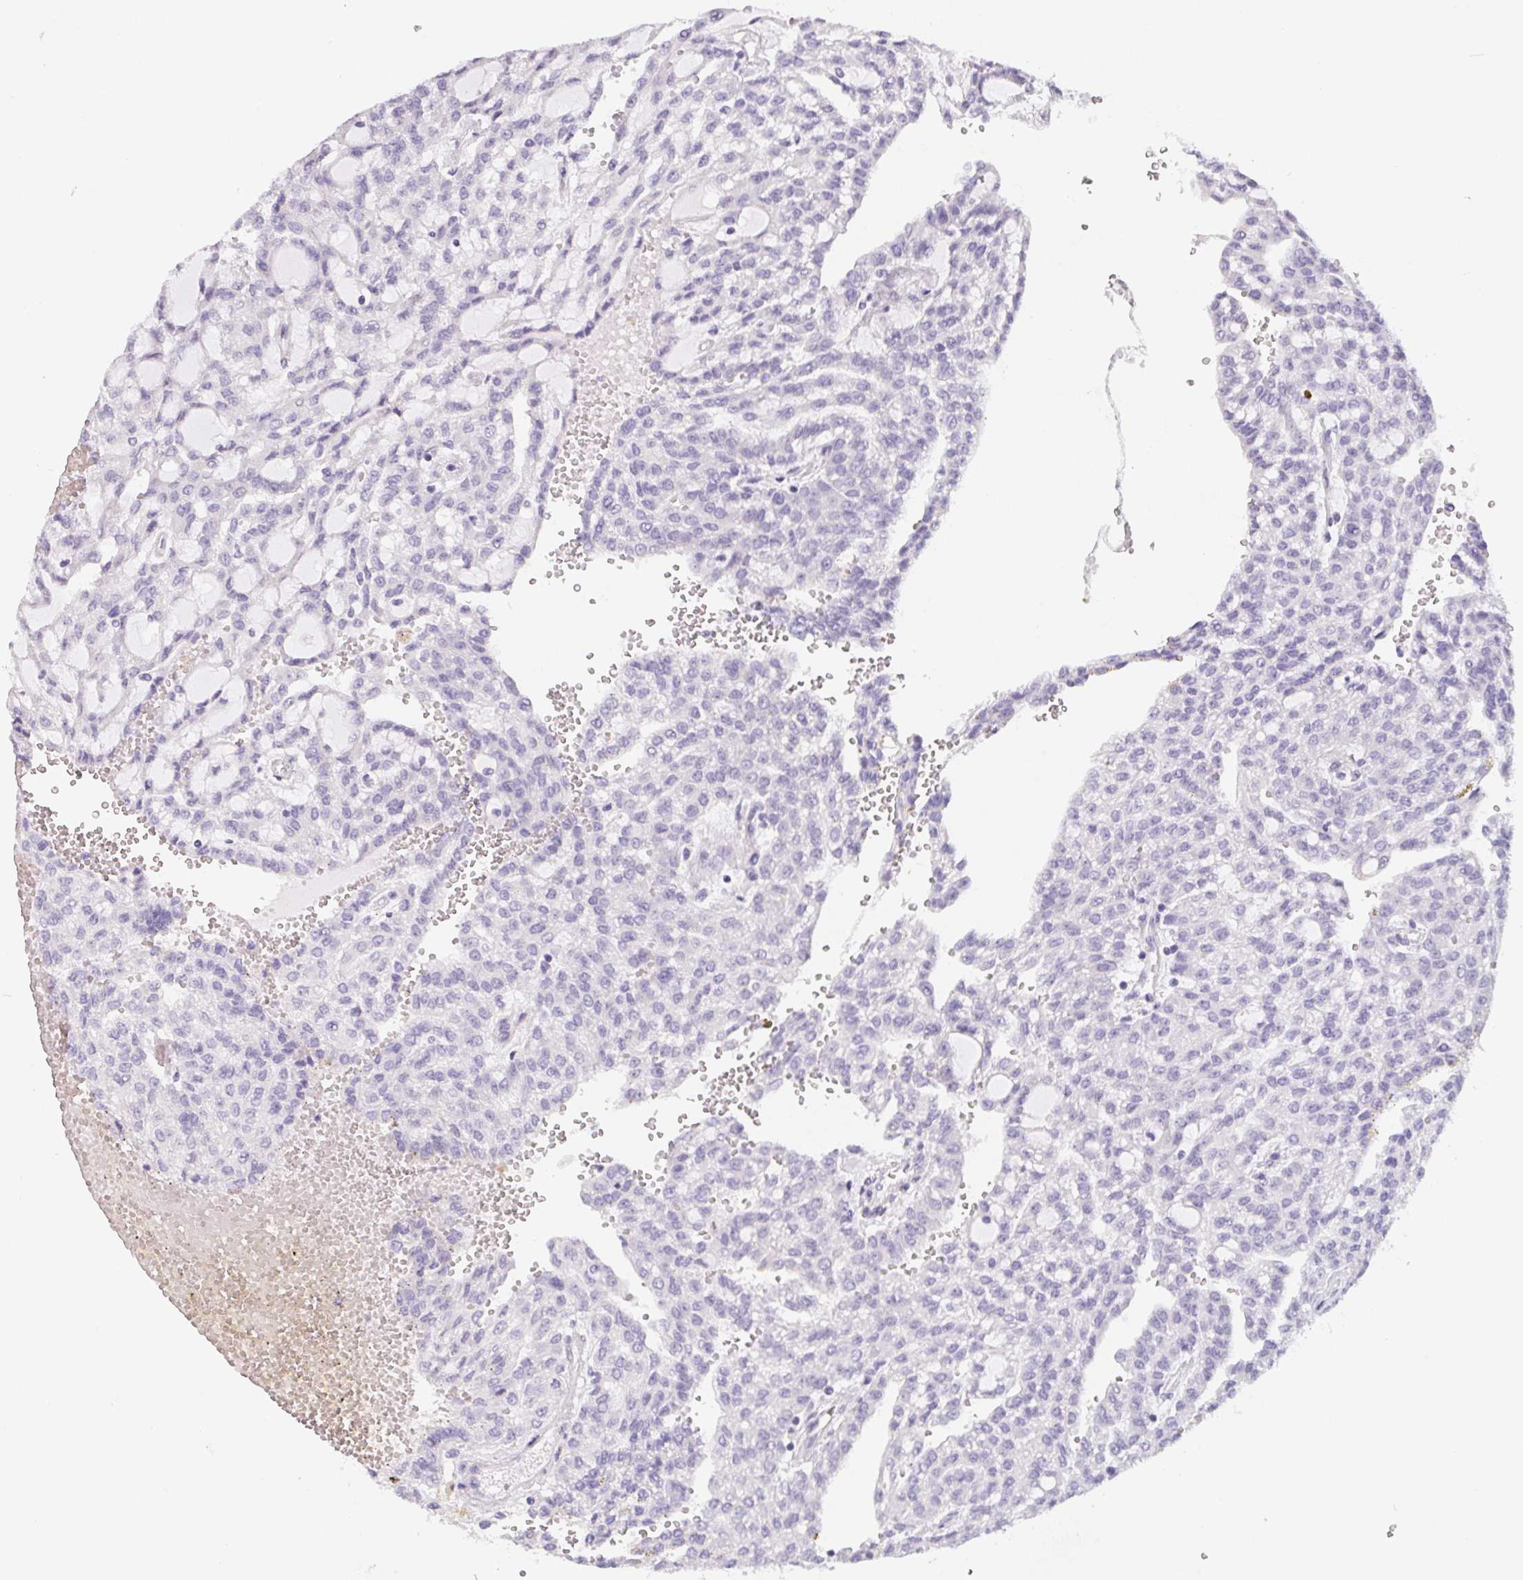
{"staining": {"intensity": "negative", "quantity": "none", "location": "none"}, "tissue": "renal cancer", "cell_type": "Tumor cells", "image_type": "cancer", "snomed": [{"axis": "morphology", "description": "Adenocarcinoma, NOS"}, {"axis": "topography", "description": "Kidney"}], "caption": "An immunohistochemistry (IHC) image of renal cancer is shown. There is no staining in tumor cells of renal cancer.", "gene": "MAP1A", "patient": {"sex": "male", "age": 63}}